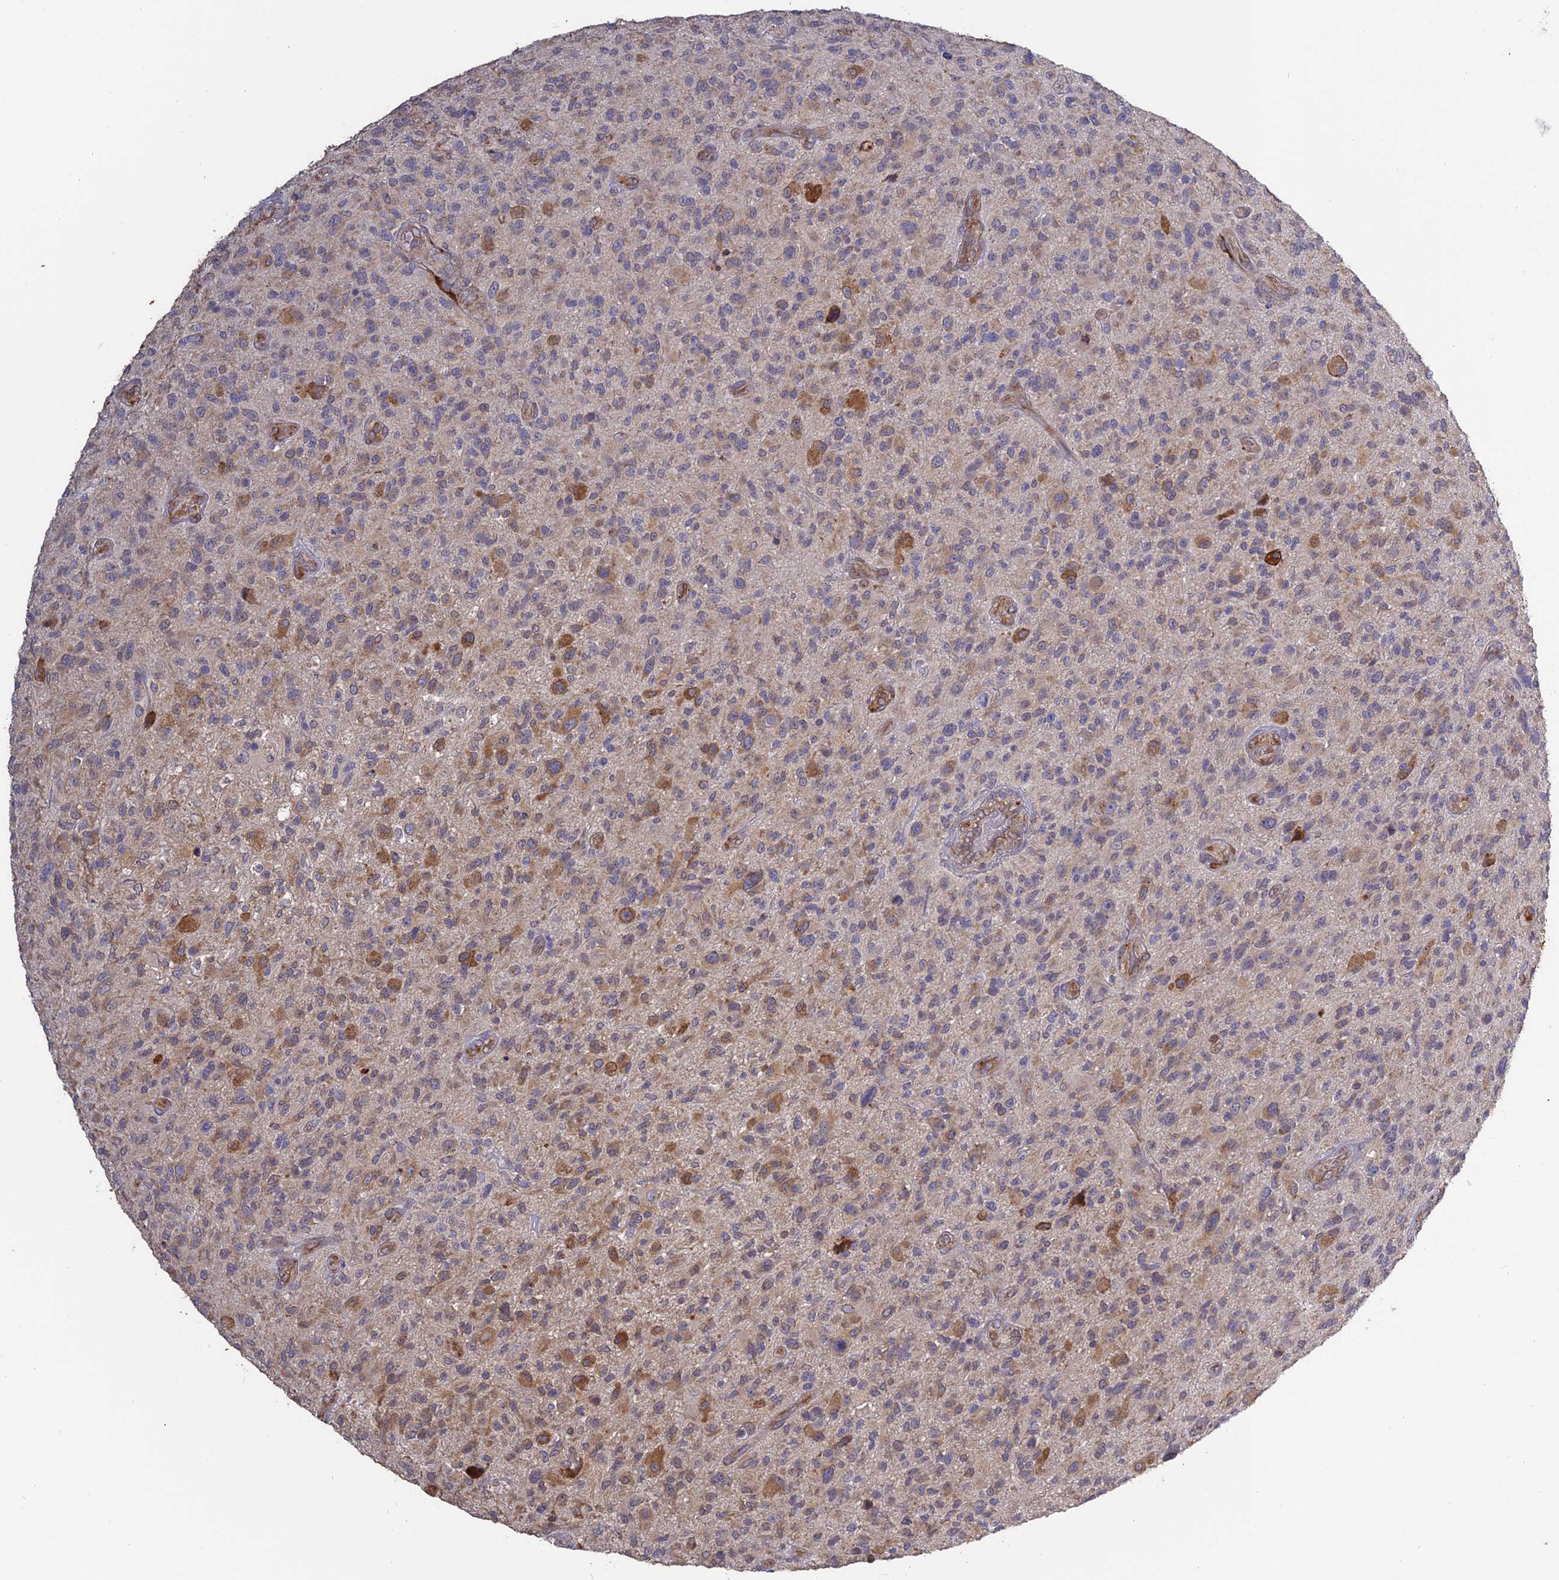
{"staining": {"intensity": "moderate", "quantity": "<25%", "location": "cytoplasmic/membranous"}, "tissue": "glioma", "cell_type": "Tumor cells", "image_type": "cancer", "snomed": [{"axis": "morphology", "description": "Glioma, malignant, High grade"}, {"axis": "topography", "description": "Brain"}], "caption": "A high-resolution micrograph shows immunohistochemistry staining of high-grade glioma (malignant), which displays moderate cytoplasmic/membranous positivity in about <25% of tumor cells. (Brightfield microscopy of DAB IHC at high magnification).", "gene": "PPIC", "patient": {"sex": "male", "age": 47}}